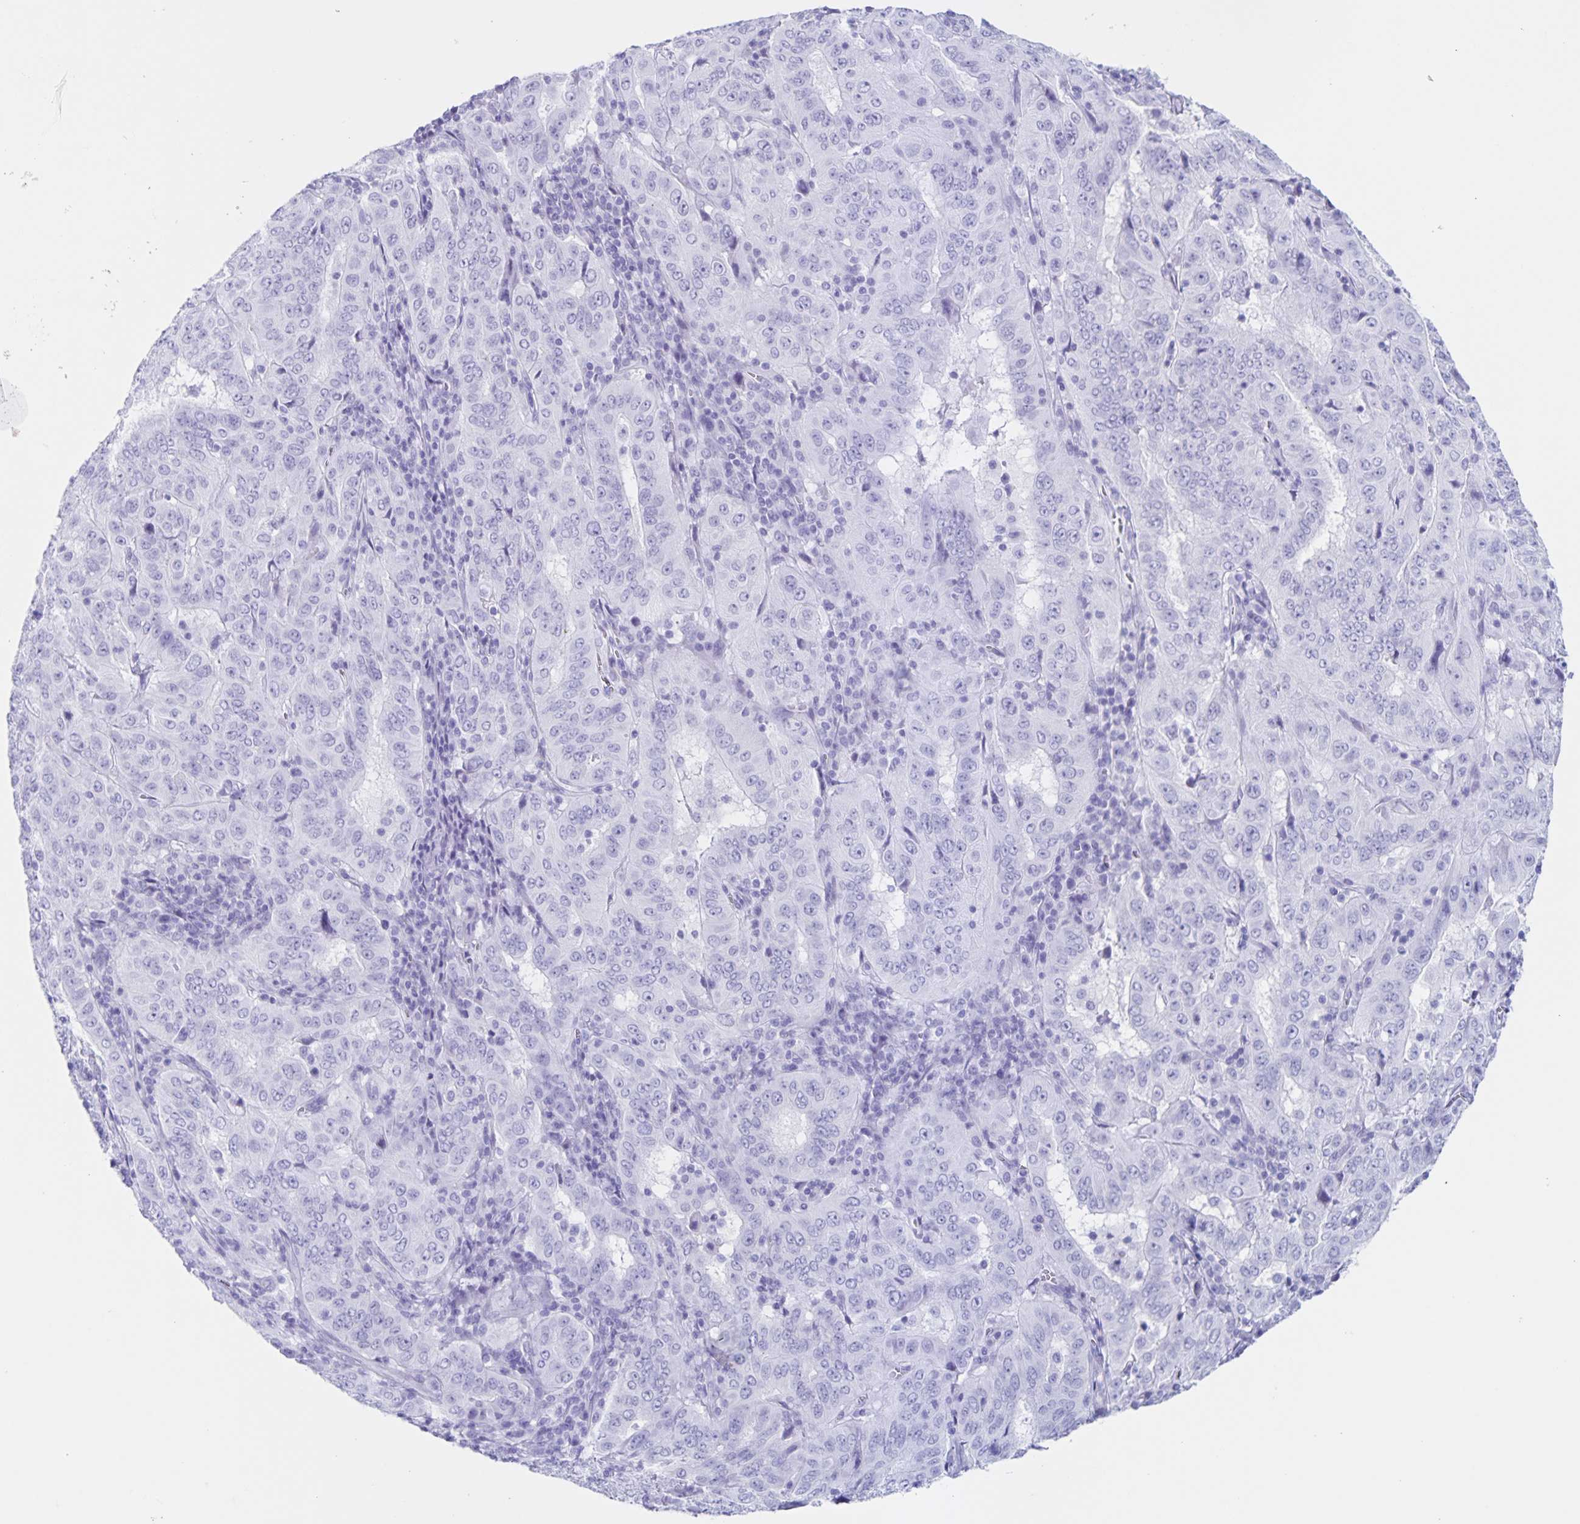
{"staining": {"intensity": "negative", "quantity": "none", "location": "none"}, "tissue": "pancreatic cancer", "cell_type": "Tumor cells", "image_type": "cancer", "snomed": [{"axis": "morphology", "description": "Adenocarcinoma, NOS"}, {"axis": "topography", "description": "Pancreas"}], "caption": "Histopathology image shows no protein staining in tumor cells of pancreatic cancer tissue. (Immunohistochemistry, brightfield microscopy, high magnification).", "gene": "C12orf56", "patient": {"sex": "male", "age": 63}}